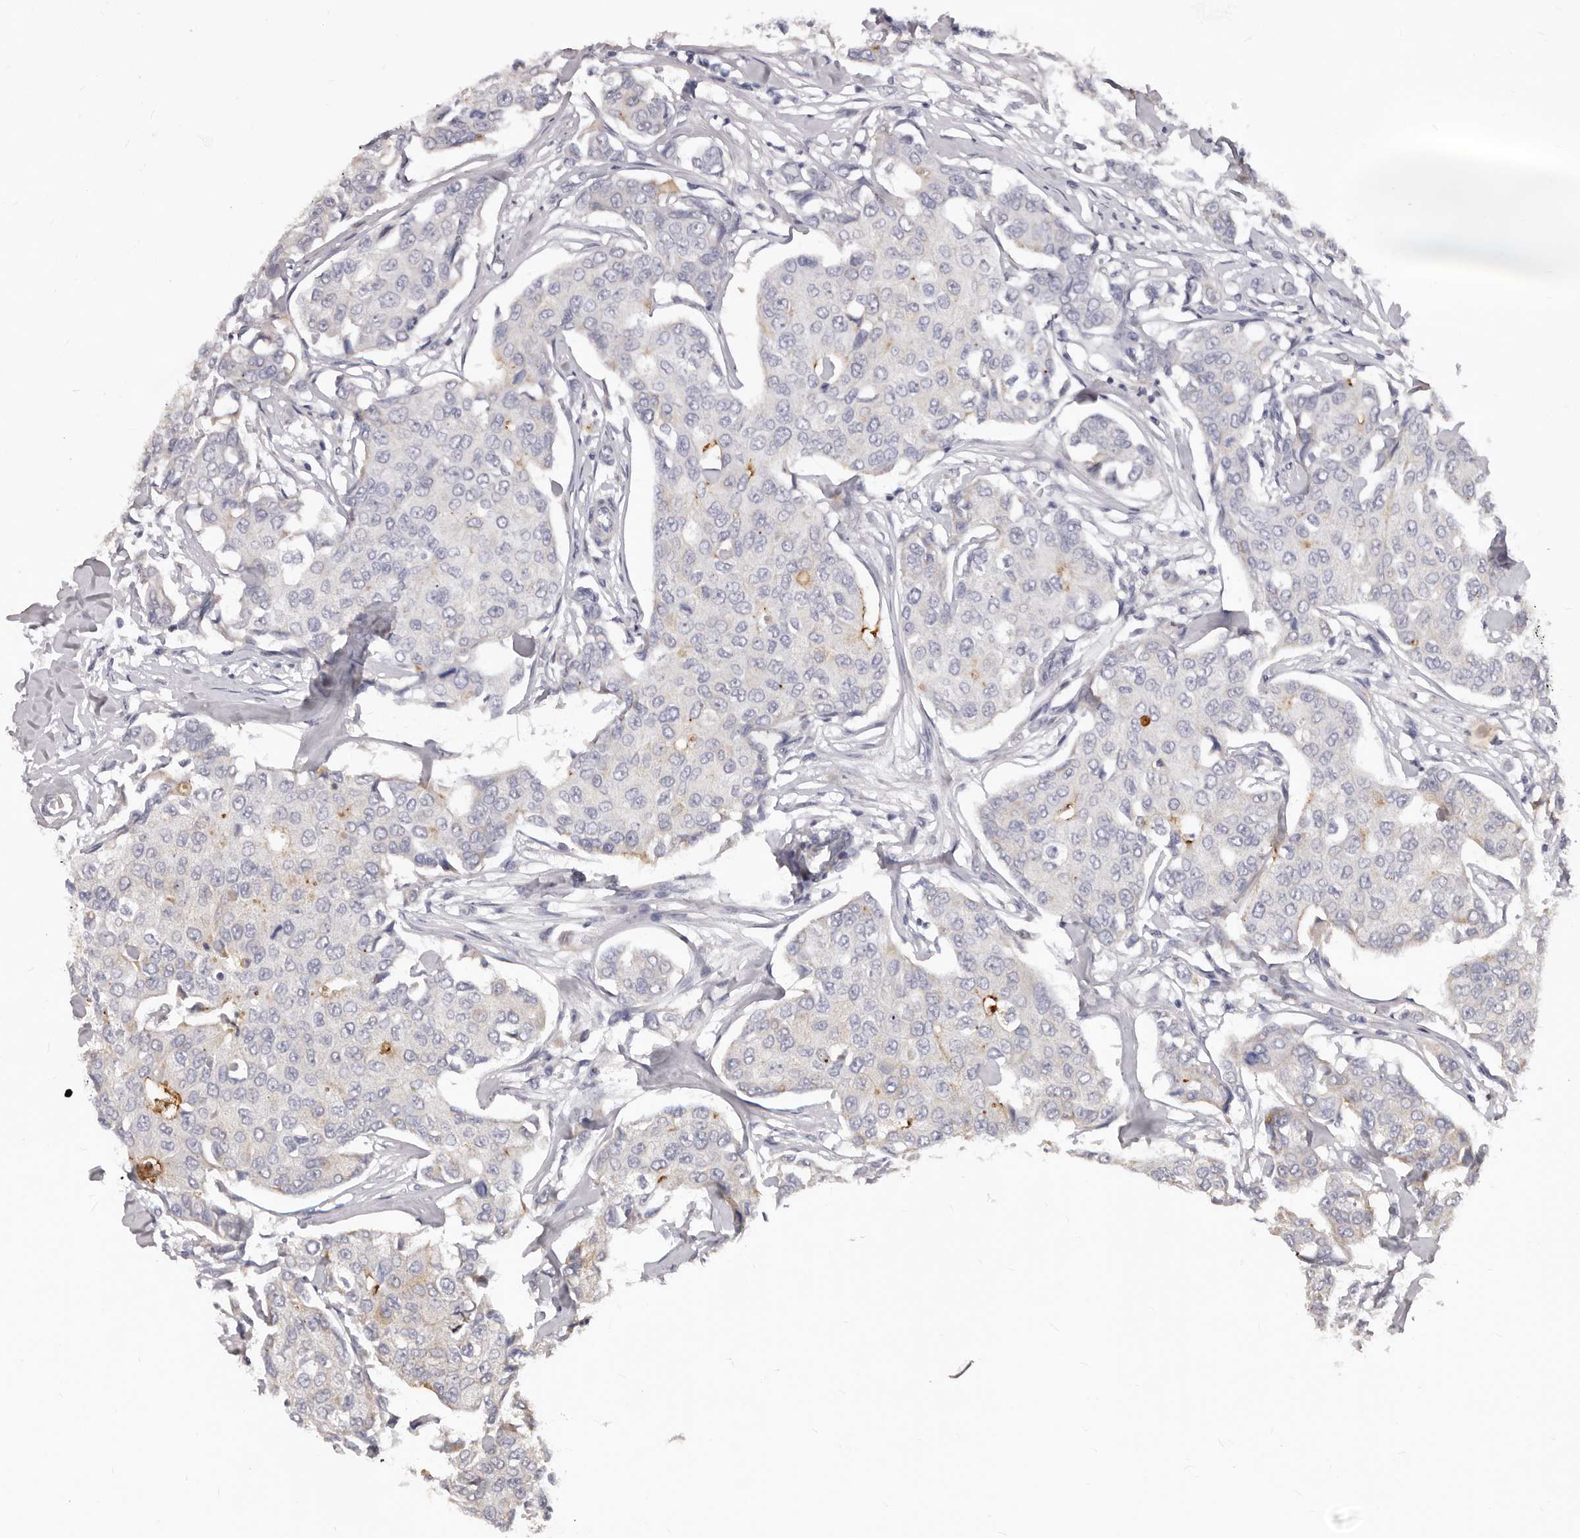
{"staining": {"intensity": "moderate", "quantity": "<25%", "location": "cytoplasmic/membranous"}, "tissue": "breast cancer", "cell_type": "Tumor cells", "image_type": "cancer", "snomed": [{"axis": "morphology", "description": "Duct carcinoma"}, {"axis": "topography", "description": "Breast"}], "caption": "Immunohistochemistry (IHC) image of neoplastic tissue: breast invasive ductal carcinoma stained using IHC displays low levels of moderate protein expression localized specifically in the cytoplasmic/membranous of tumor cells, appearing as a cytoplasmic/membranous brown color.", "gene": "GPRC5C", "patient": {"sex": "female", "age": 80}}